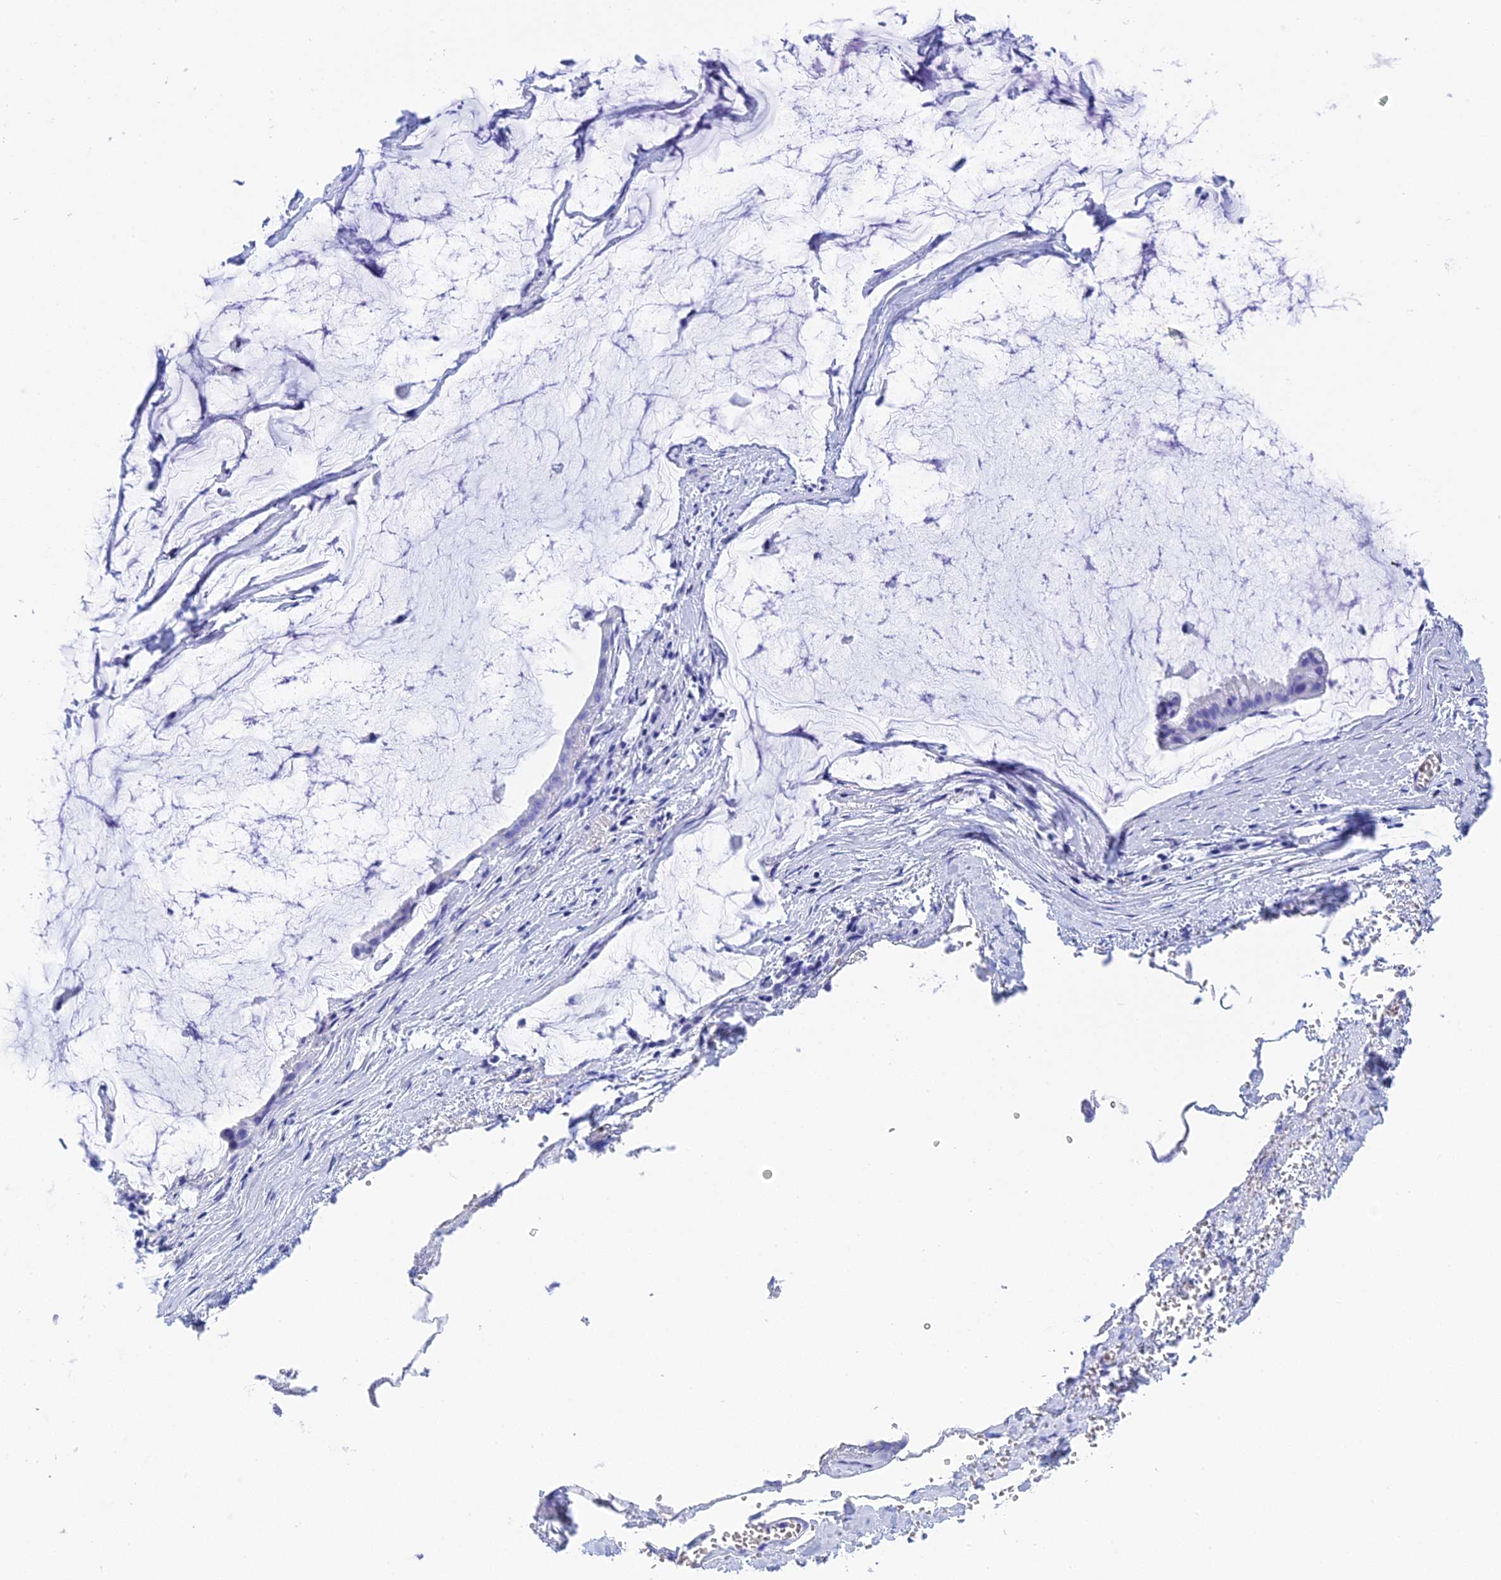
{"staining": {"intensity": "negative", "quantity": "none", "location": "none"}, "tissue": "ovarian cancer", "cell_type": "Tumor cells", "image_type": "cancer", "snomed": [{"axis": "morphology", "description": "Cystadenocarcinoma, mucinous, NOS"}, {"axis": "topography", "description": "Ovary"}], "caption": "A photomicrograph of human mucinous cystadenocarcinoma (ovarian) is negative for staining in tumor cells. (Stains: DAB (3,3'-diaminobenzidine) IHC with hematoxylin counter stain, Microscopy: brightfield microscopy at high magnification).", "gene": "TEX101", "patient": {"sex": "female", "age": 73}}